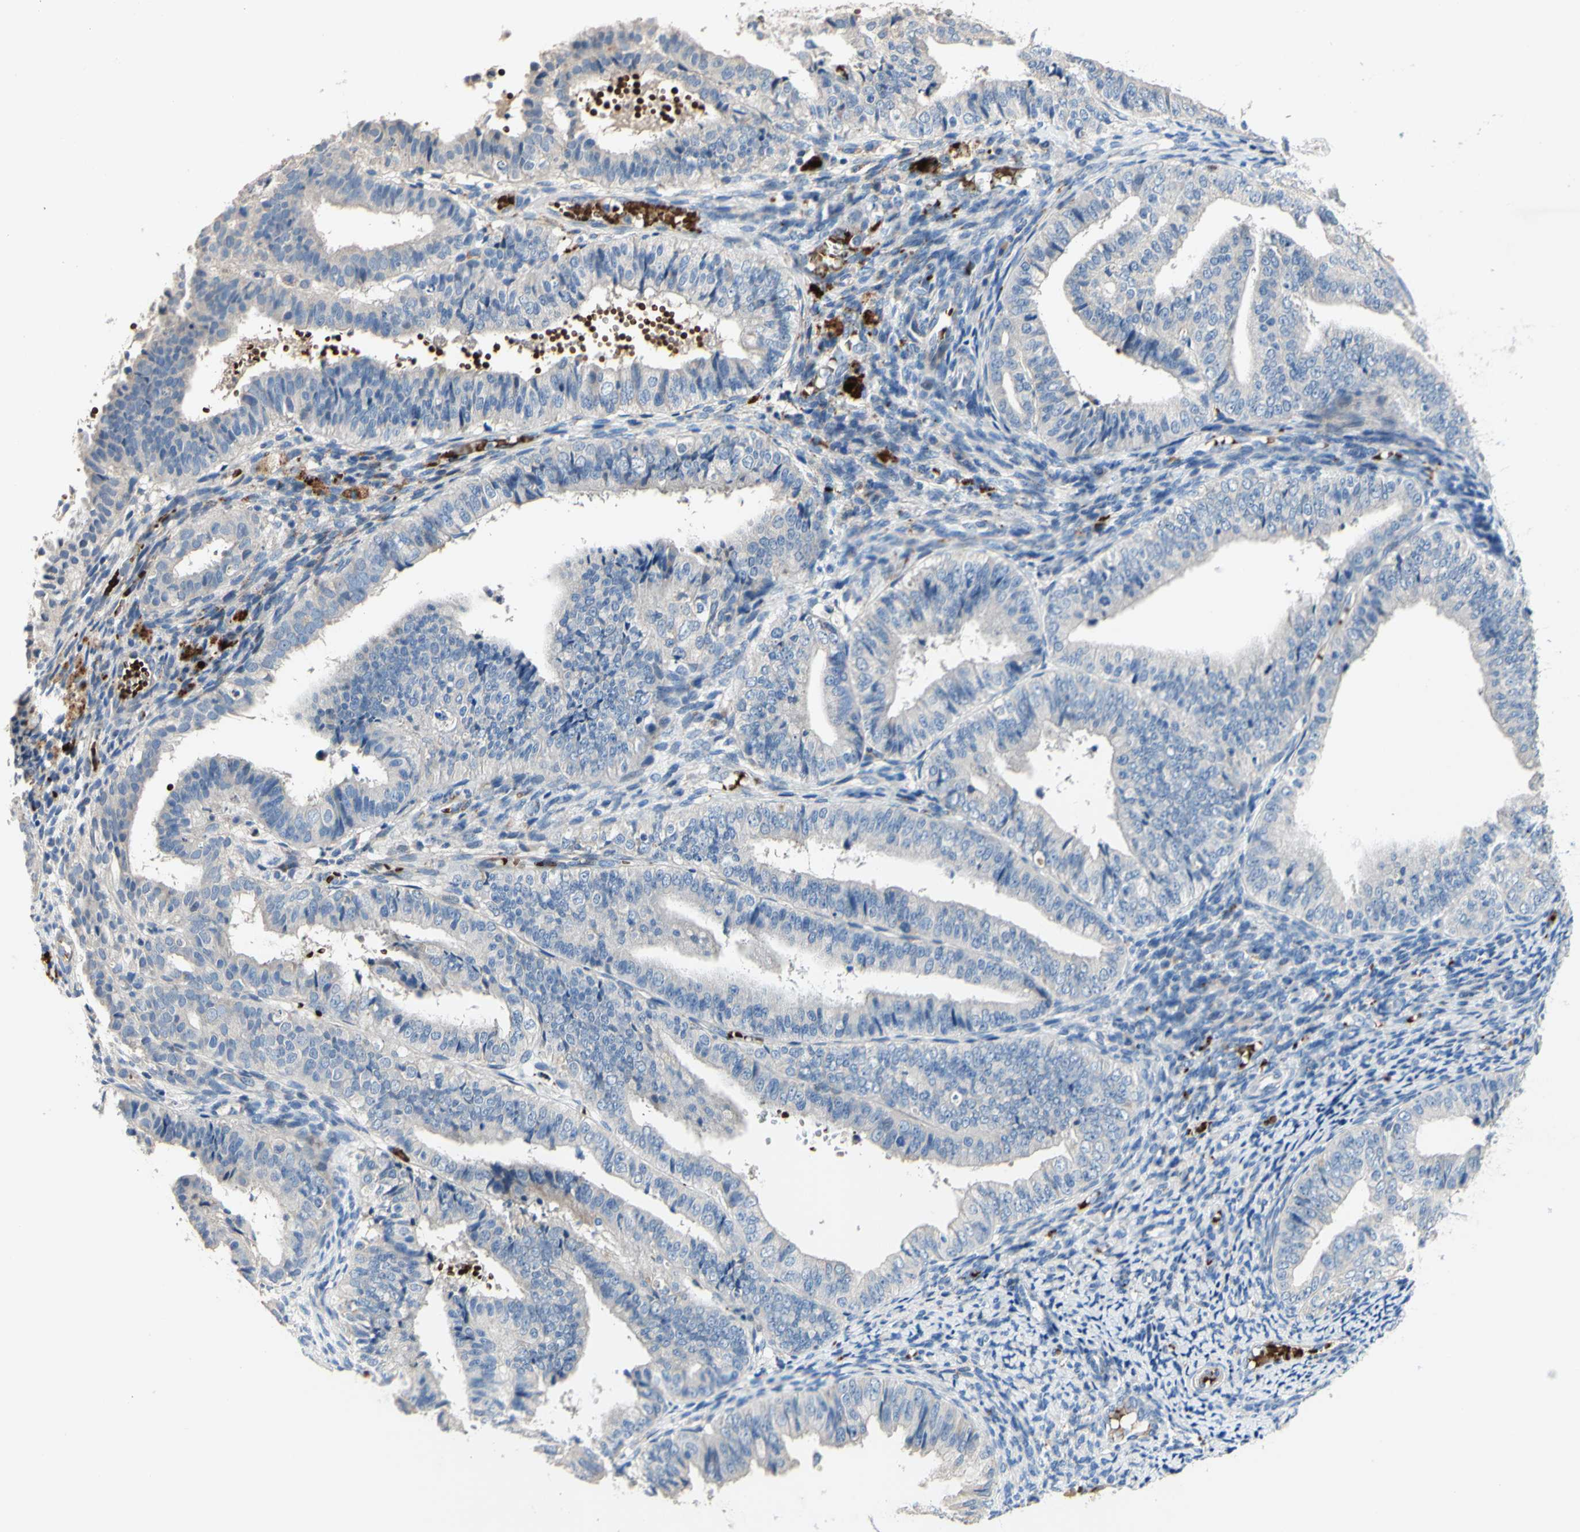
{"staining": {"intensity": "negative", "quantity": "none", "location": "none"}, "tissue": "endometrial cancer", "cell_type": "Tumor cells", "image_type": "cancer", "snomed": [{"axis": "morphology", "description": "Adenocarcinoma, NOS"}, {"axis": "topography", "description": "Endometrium"}], "caption": "This image is of endometrial cancer (adenocarcinoma) stained with IHC to label a protein in brown with the nuclei are counter-stained blue. There is no staining in tumor cells.", "gene": "CDON", "patient": {"sex": "female", "age": 63}}